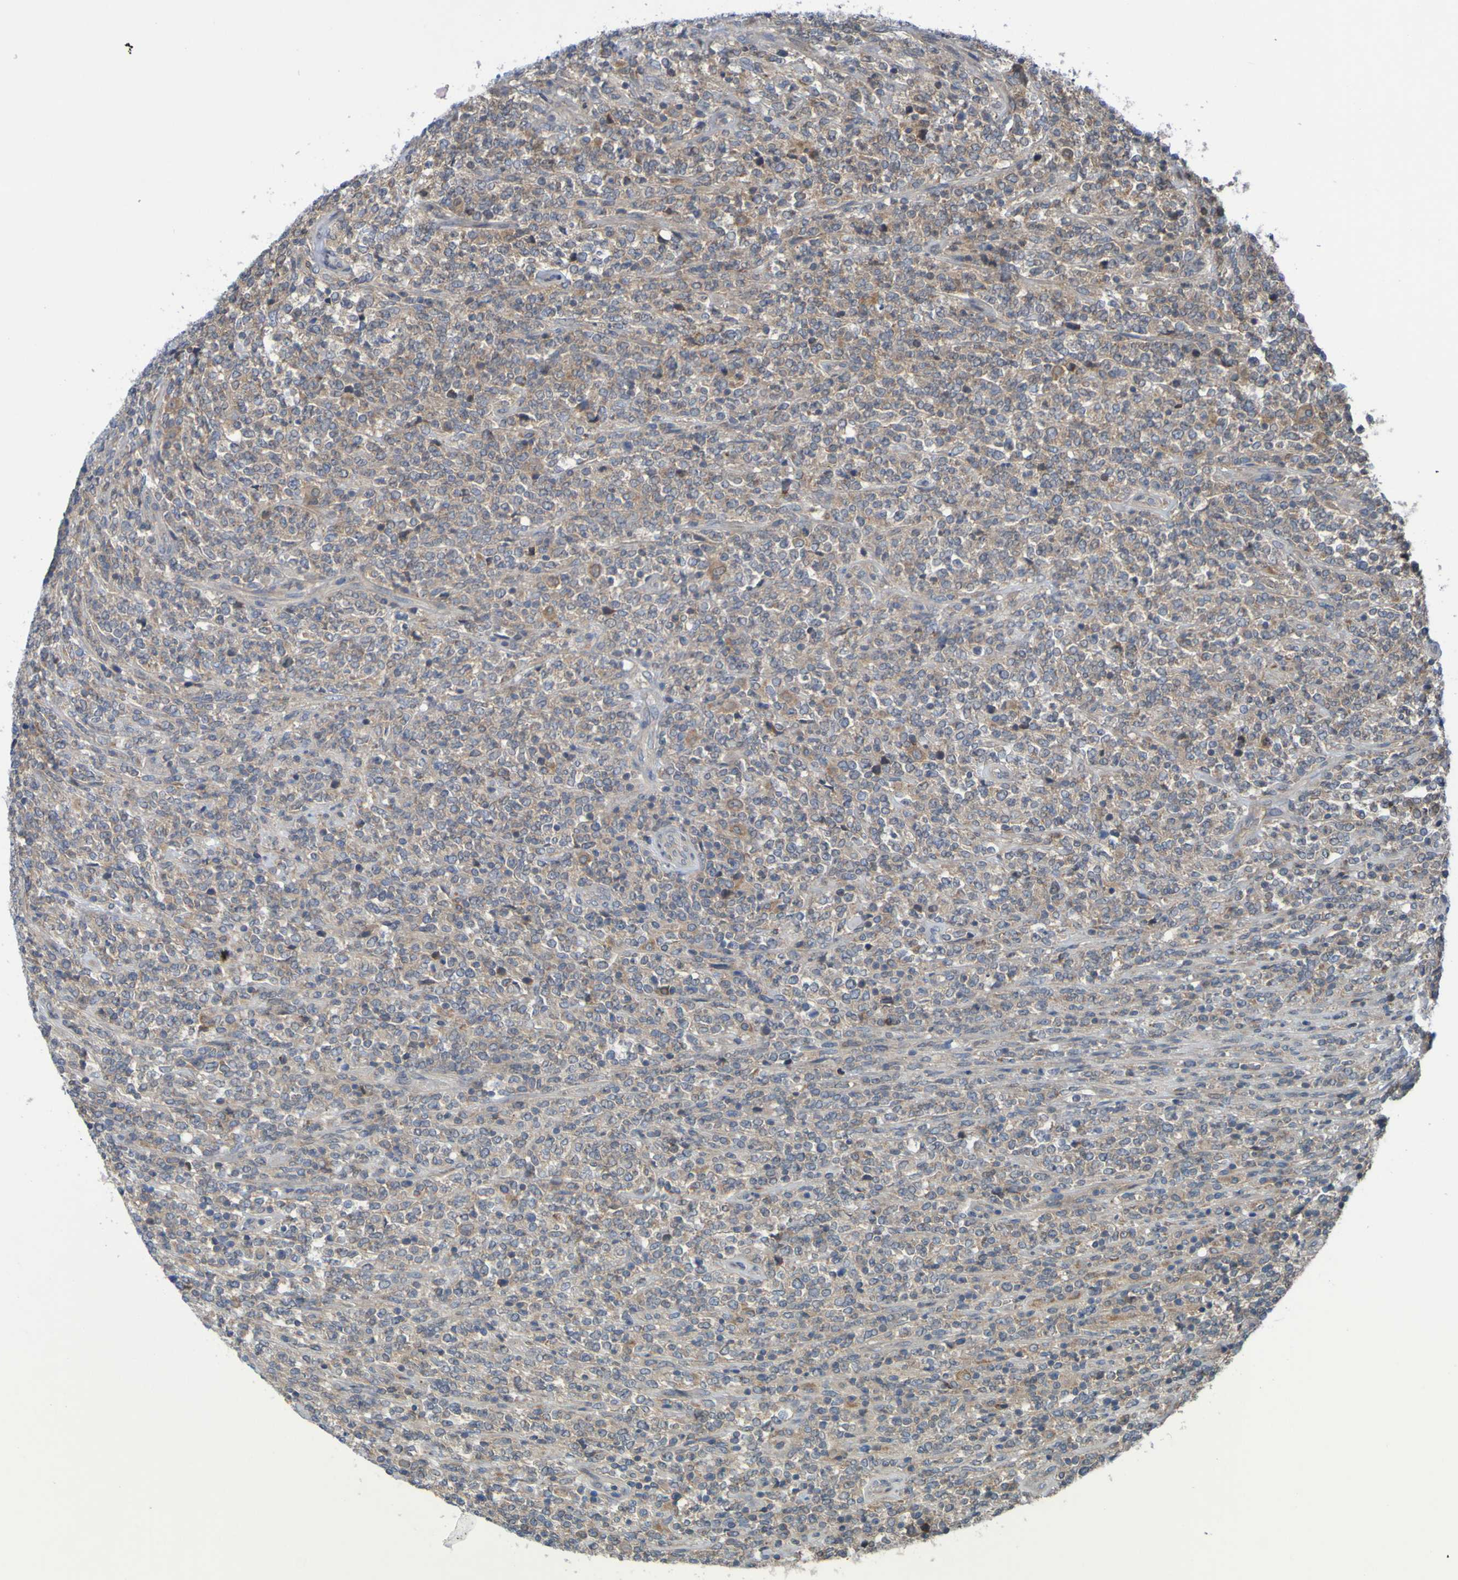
{"staining": {"intensity": "moderate", "quantity": ">75%", "location": "cytoplasmic/membranous"}, "tissue": "lymphoma", "cell_type": "Tumor cells", "image_type": "cancer", "snomed": [{"axis": "morphology", "description": "Malignant lymphoma, non-Hodgkin's type, High grade"}, {"axis": "topography", "description": "Soft tissue"}], "caption": "DAB (3,3'-diaminobenzidine) immunohistochemical staining of human lymphoma displays moderate cytoplasmic/membranous protein positivity in about >75% of tumor cells. The staining is performed using DAB (3,3'-diaminobenzidine) brown chromogen to label protein expression. The nuclei are counter-stained blue using hematoxylin.", "gene": "SDK1", "patient": {"sex": "male", "age": 18}}